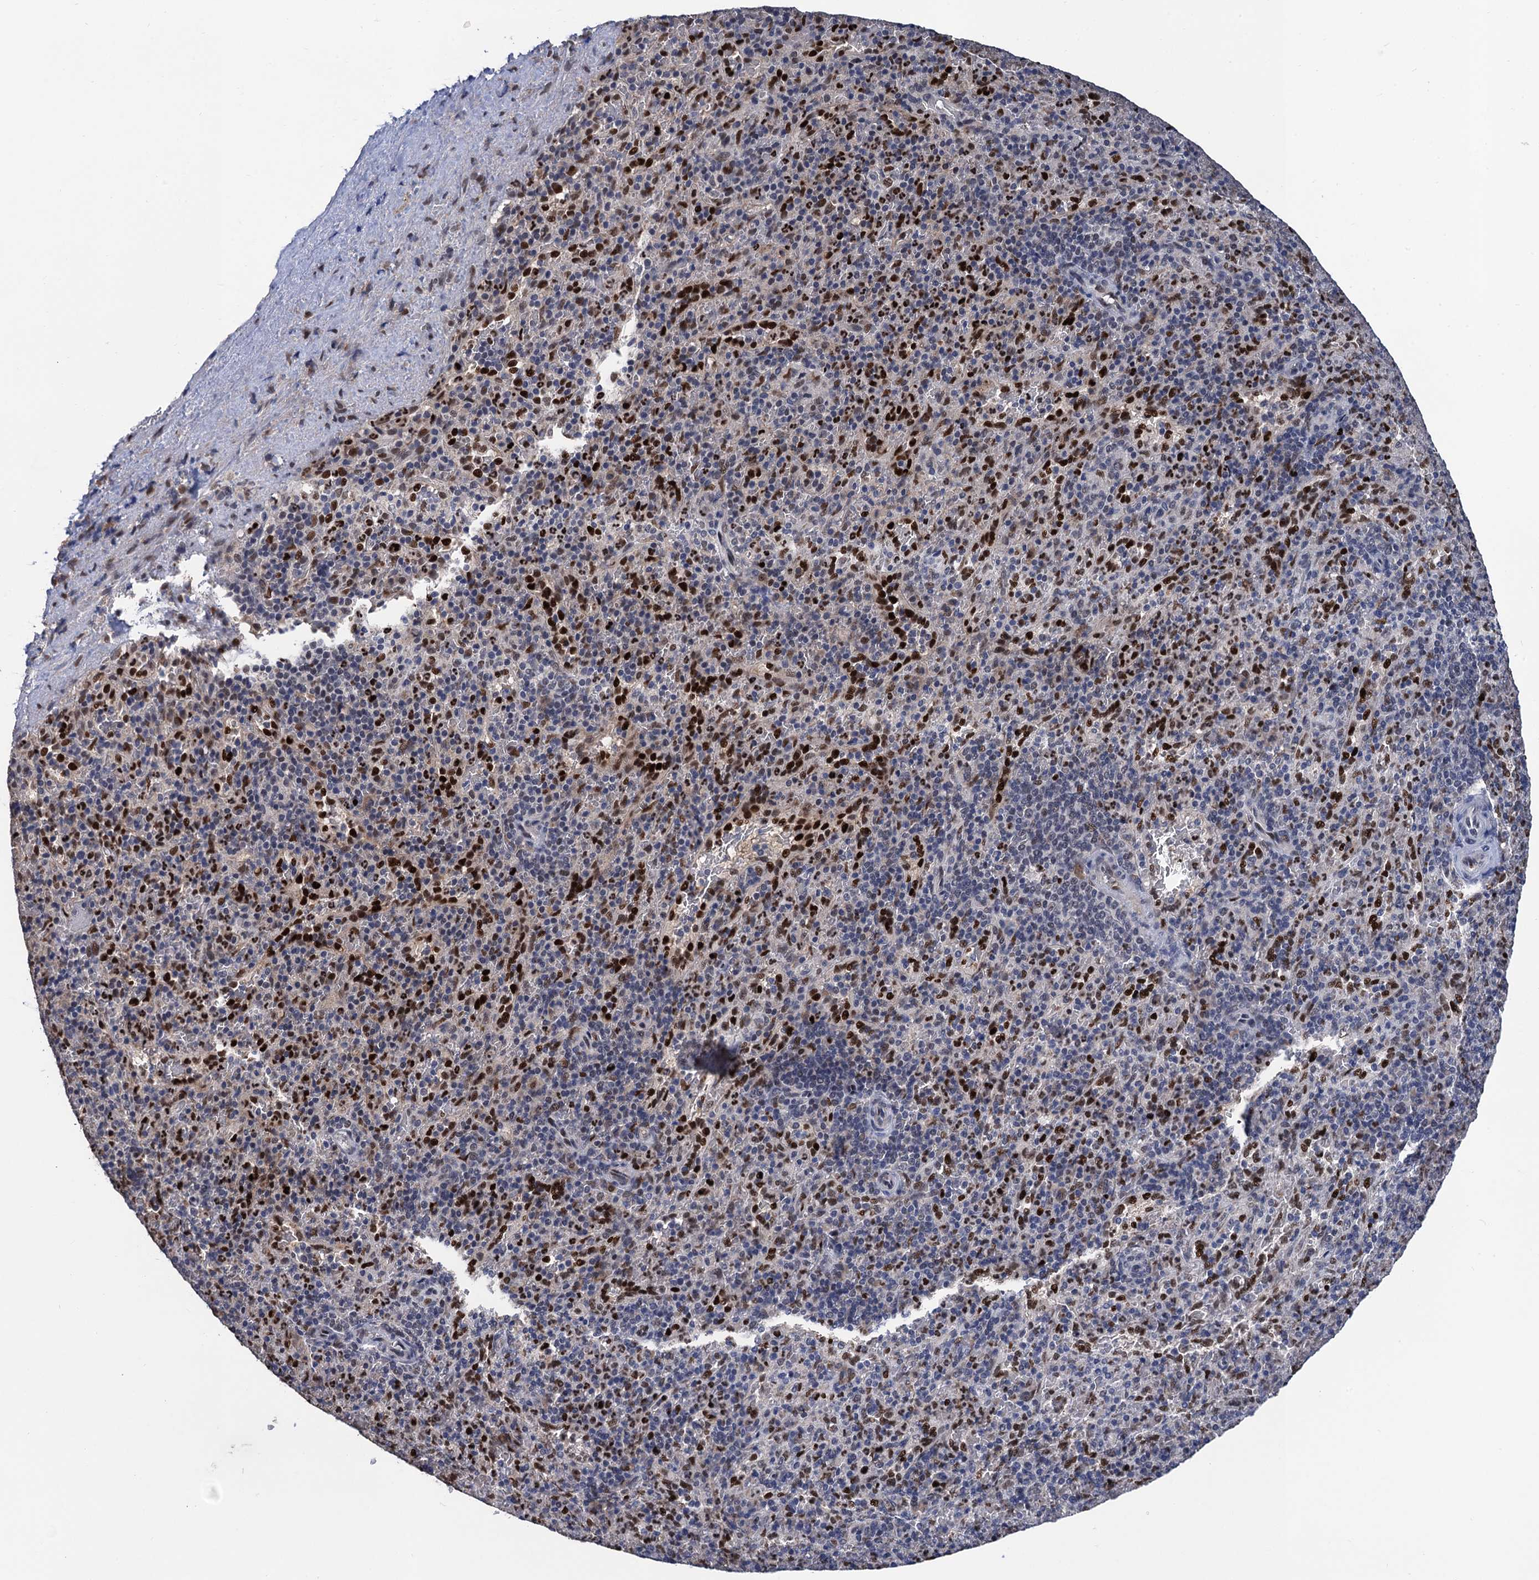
{"staining": {"intensity": "strong", "quantity": "25%-75%", "location": "nuclear"}, "tissue": "spleen", "cell_type": "Cells in red pulp", "image_type": "normal", "snomed": [{"axis": "morphology", "description": "Normal tissue, NOS"}, {"axis": "topography", "description": "Spleen"}], "caption": "Immunohistochemical staining of normal spleen displays high levels of strong nuclear expression in approximately 25%-75% of cells in red pulp. (DAB IHC with brightfield microscopy, high magnification).", "gene": "TSEN34", "patient": {"sex": "male", "age": 82}}